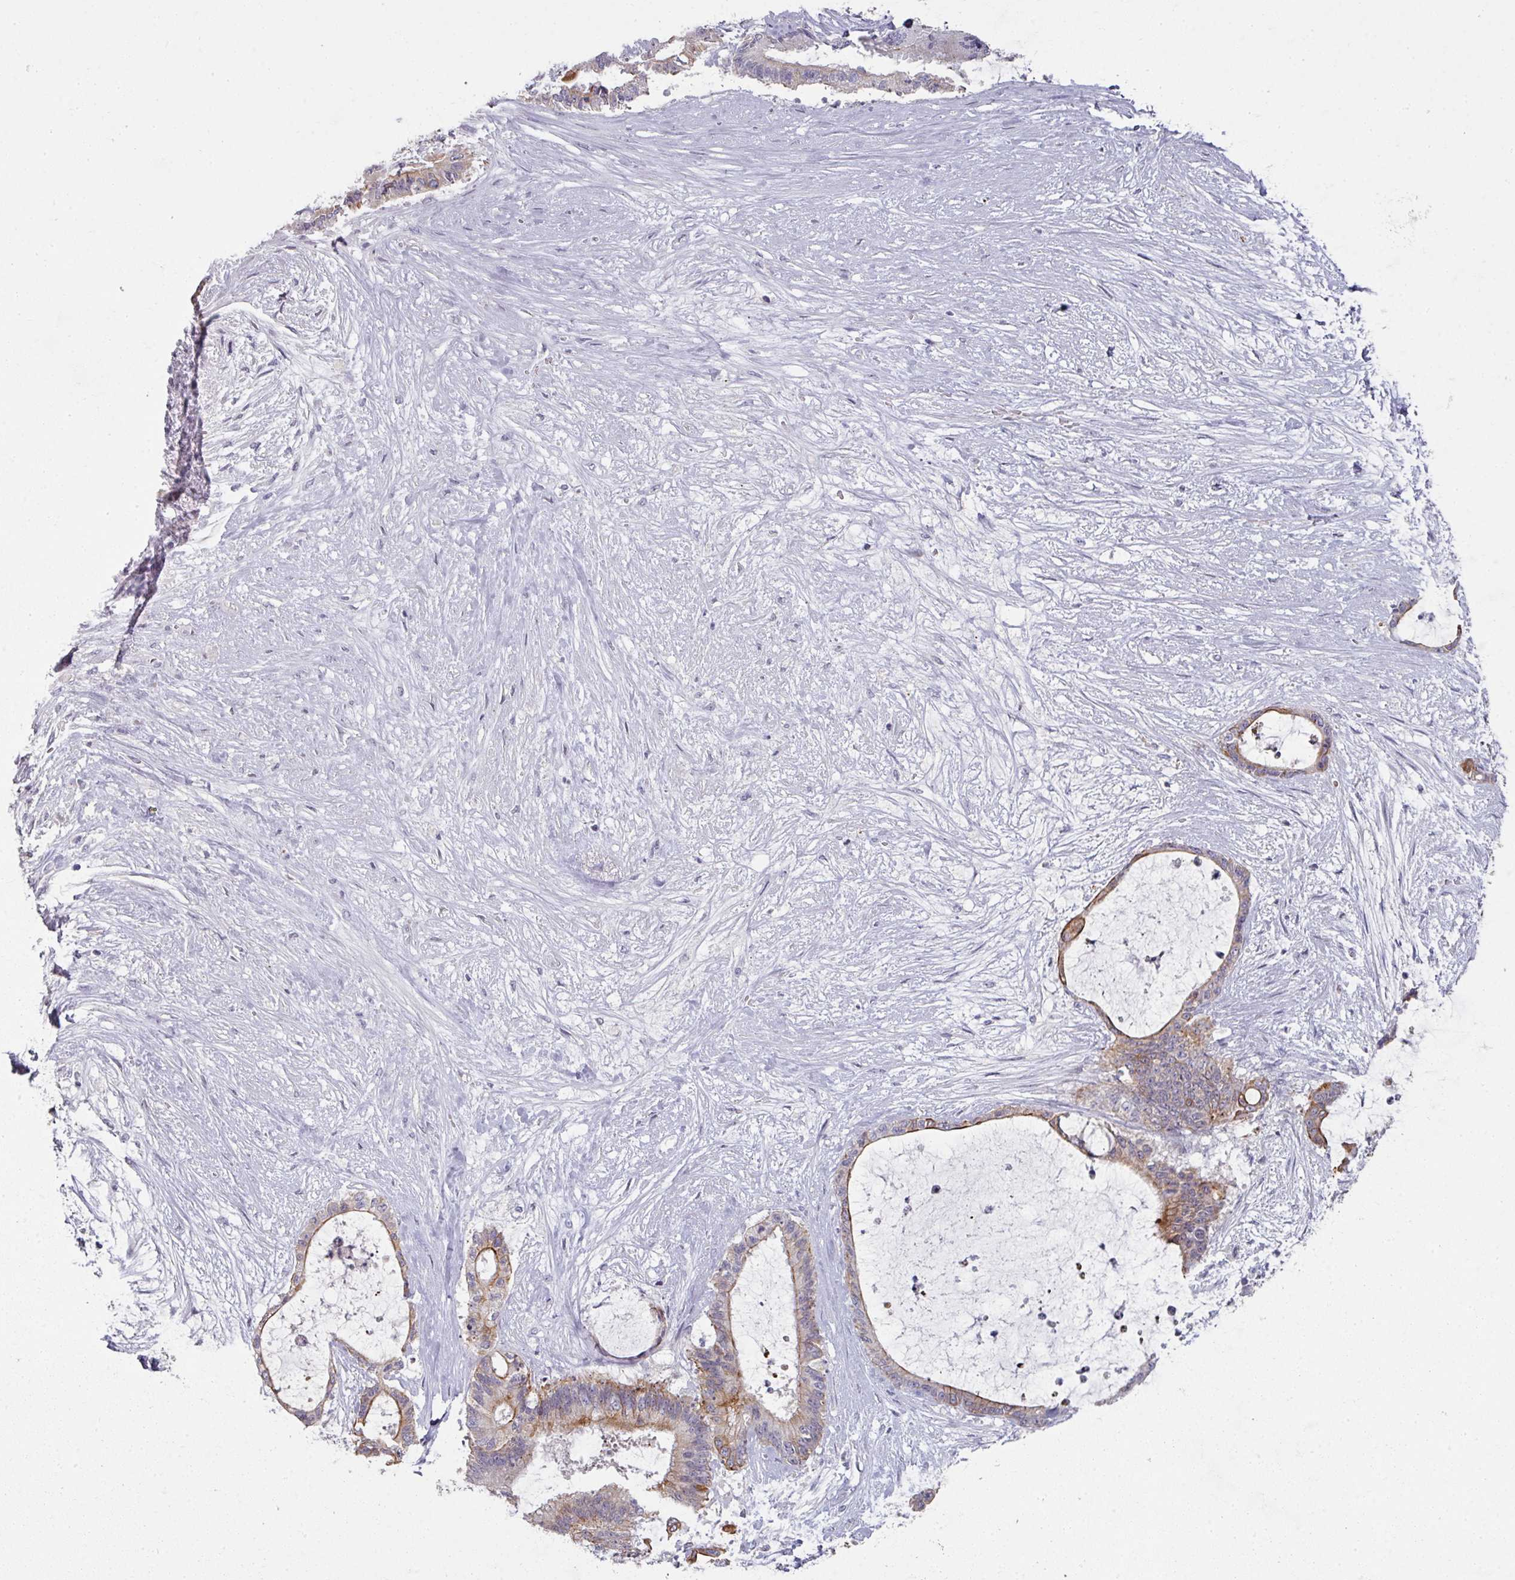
{"staining": {"intensity": "moderate", "quantity": "<25%", "location": "cytoplasmic/membranous"}, "tissue": "liver cancer", "cell_type": "Tumor cells", "image_type": "cancer", "snomed": [{"axis": "morphology", "description": "Normal tissue, NOS"}, {"axis": "morphology", "description": "Cholangiocarcinoma"}, {"axis": "topography", "description": "Liver"}, {"axis": "topography", "description": "Peripheral nerve tissue"}], "caption": "Protein expression analysis of human liver cholangiocarcinoma reveals moderate cytoplasmic/membranous expression in approximately <25% of tumor cells. Using DAB (3,3'-diaminobenzidine) (brown) and hematoxylin (blue) stains, captured at high magnification using brightfield microscopy.", "gene": "GTF2H3", "patient": {"sex": "female", "age": 73}}